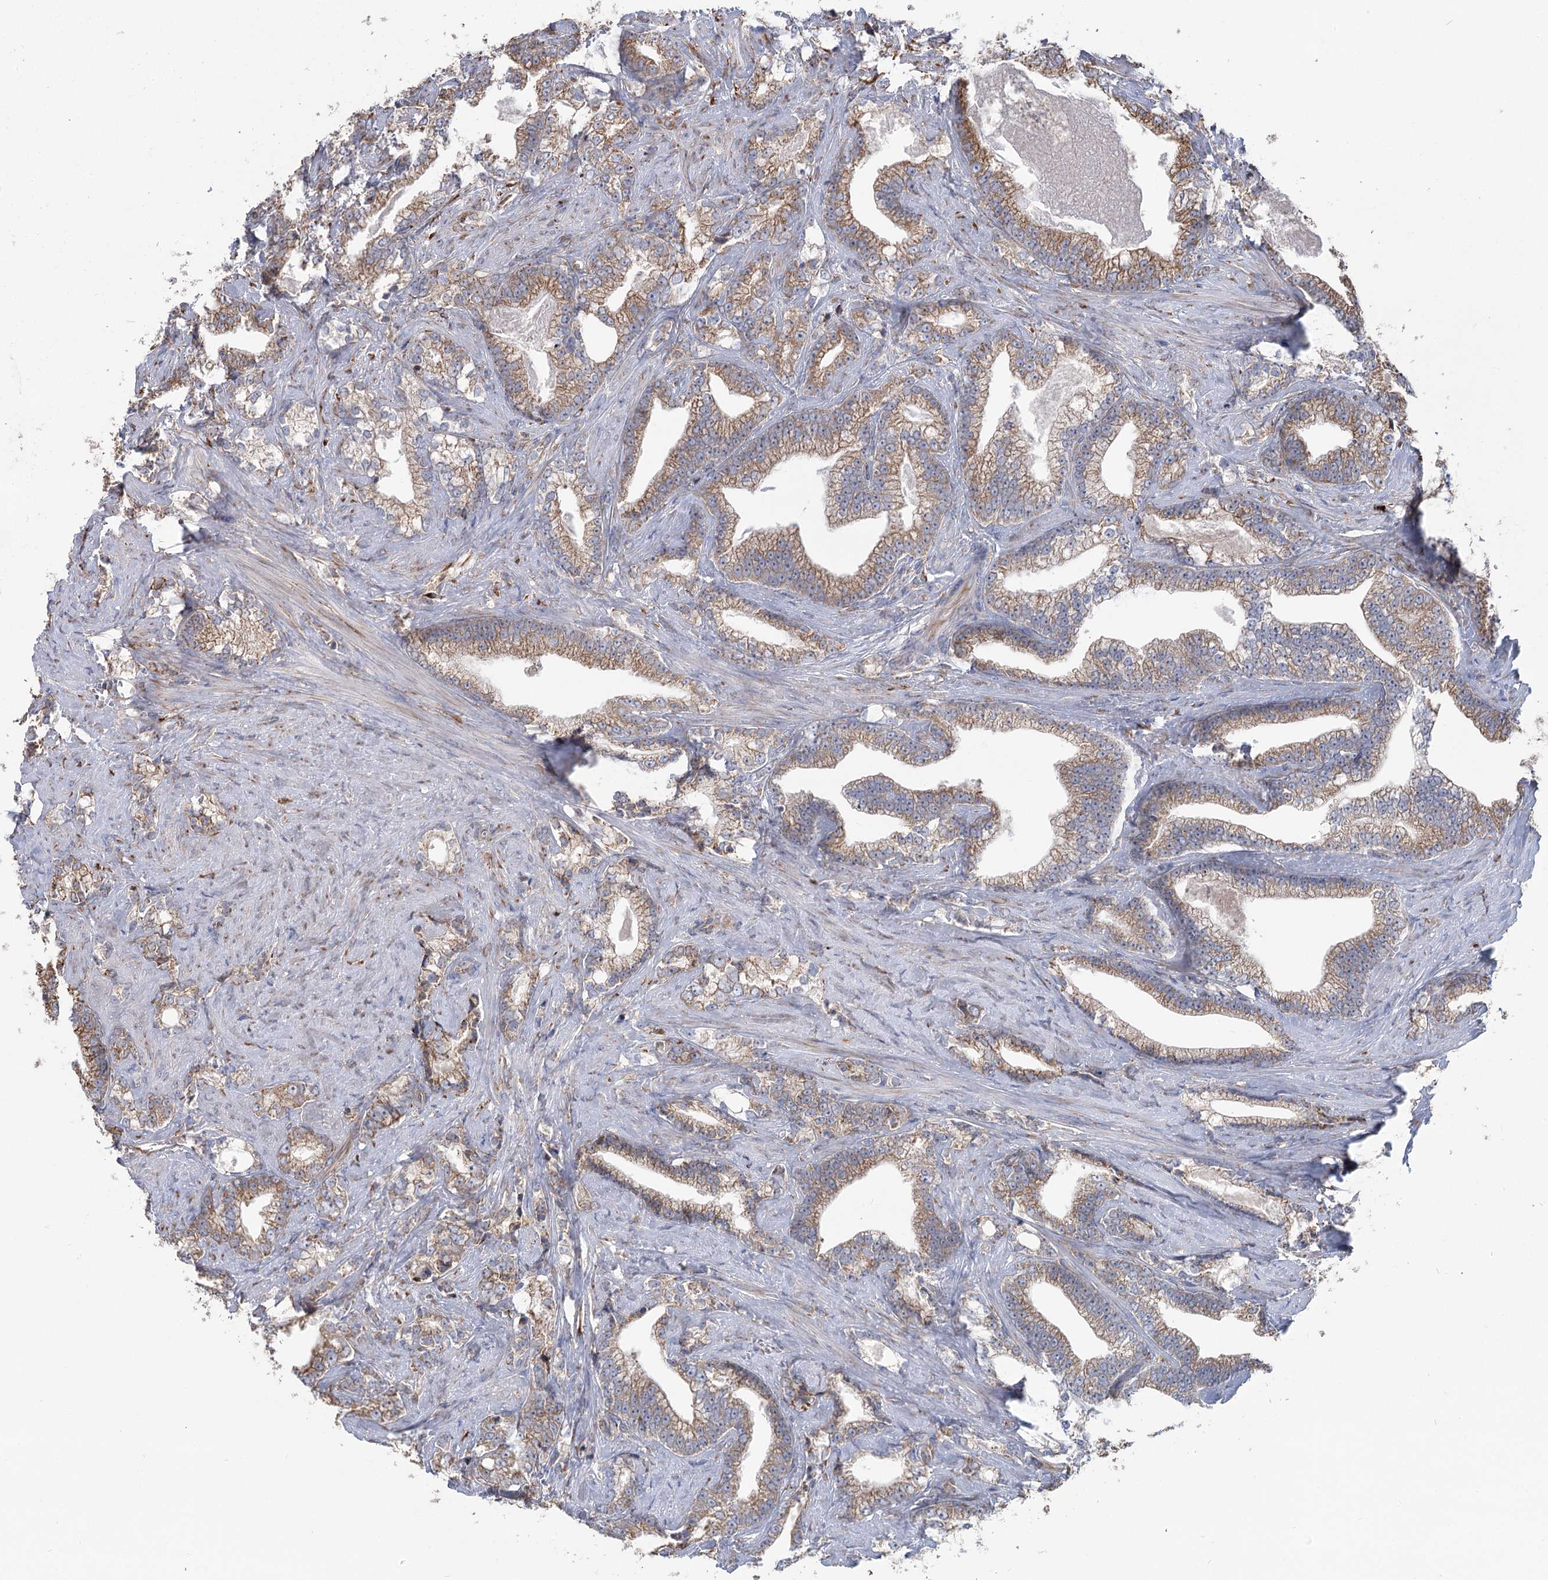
{"staining": {"intensity": "moderate", "quantity": ">75%", "location": "cytoplasmic/membranous"}, "tissue": "prostate cancer", "cell_type": "Tumor cells", "image_type": "cancer", "snomed": [{"axis": "morphology", "description": "Adenocarcinoma, High grade"}, {"axis": "topography", "description": "Prostate and seminal vesicle, NOS"}], "caption": "An immunohistochemistry histopathology image of neoplastic tissue is shown. Protein staining in brown shows moderate cytoplasmic/membranous positivity in prostate adenocarcinoma (high-grade) within tumor cells.", "gene": "METTL24", "patient": {"sex": "male", "age": 67}}